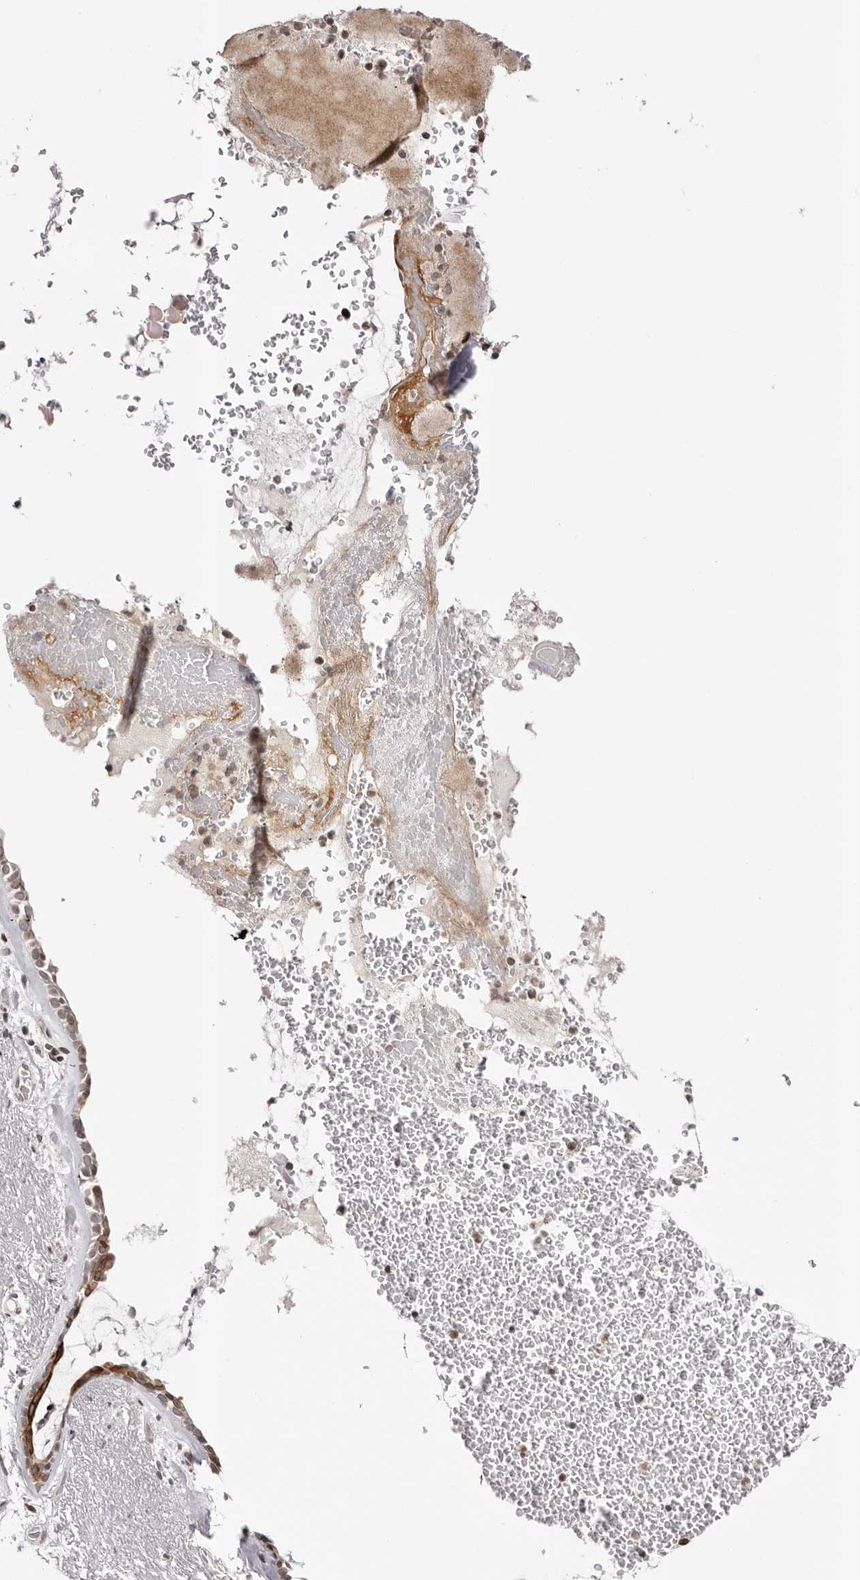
{"staining": {"intensity": "moderate", "quantity": "25%-75%", "location": "cytoplasmic/membranous,nuclear"}, "tissue": "bronchus", "cell_type": "Respiratory epithelial cells", "image_type": "normal", "snomed": [{"axis": "morphology", "description": "Normal tissue, NOS"}, {"axis": "morphology", "description": "Squamous cell carcinoma, NOS"}, {"axis": "topography", "description": "Lymph node"}, {"axis": "topography", "description": "Bronchus"}, {"axis": "topography", "description": "Lung"}], "caption": "IHC photomicrograph of normal bronchus: bronchus stained using immunohistochemistry demonstrates medium levels of moderate protein expression localized specifically in the cytoplasmic/membranous,nuclear of respiratory epithelial cells, appearing as a cytoplasmic/membranous,nuclear brown color.", "gene": "NUP153", "patient": {"sex": "male", "age": 66}}